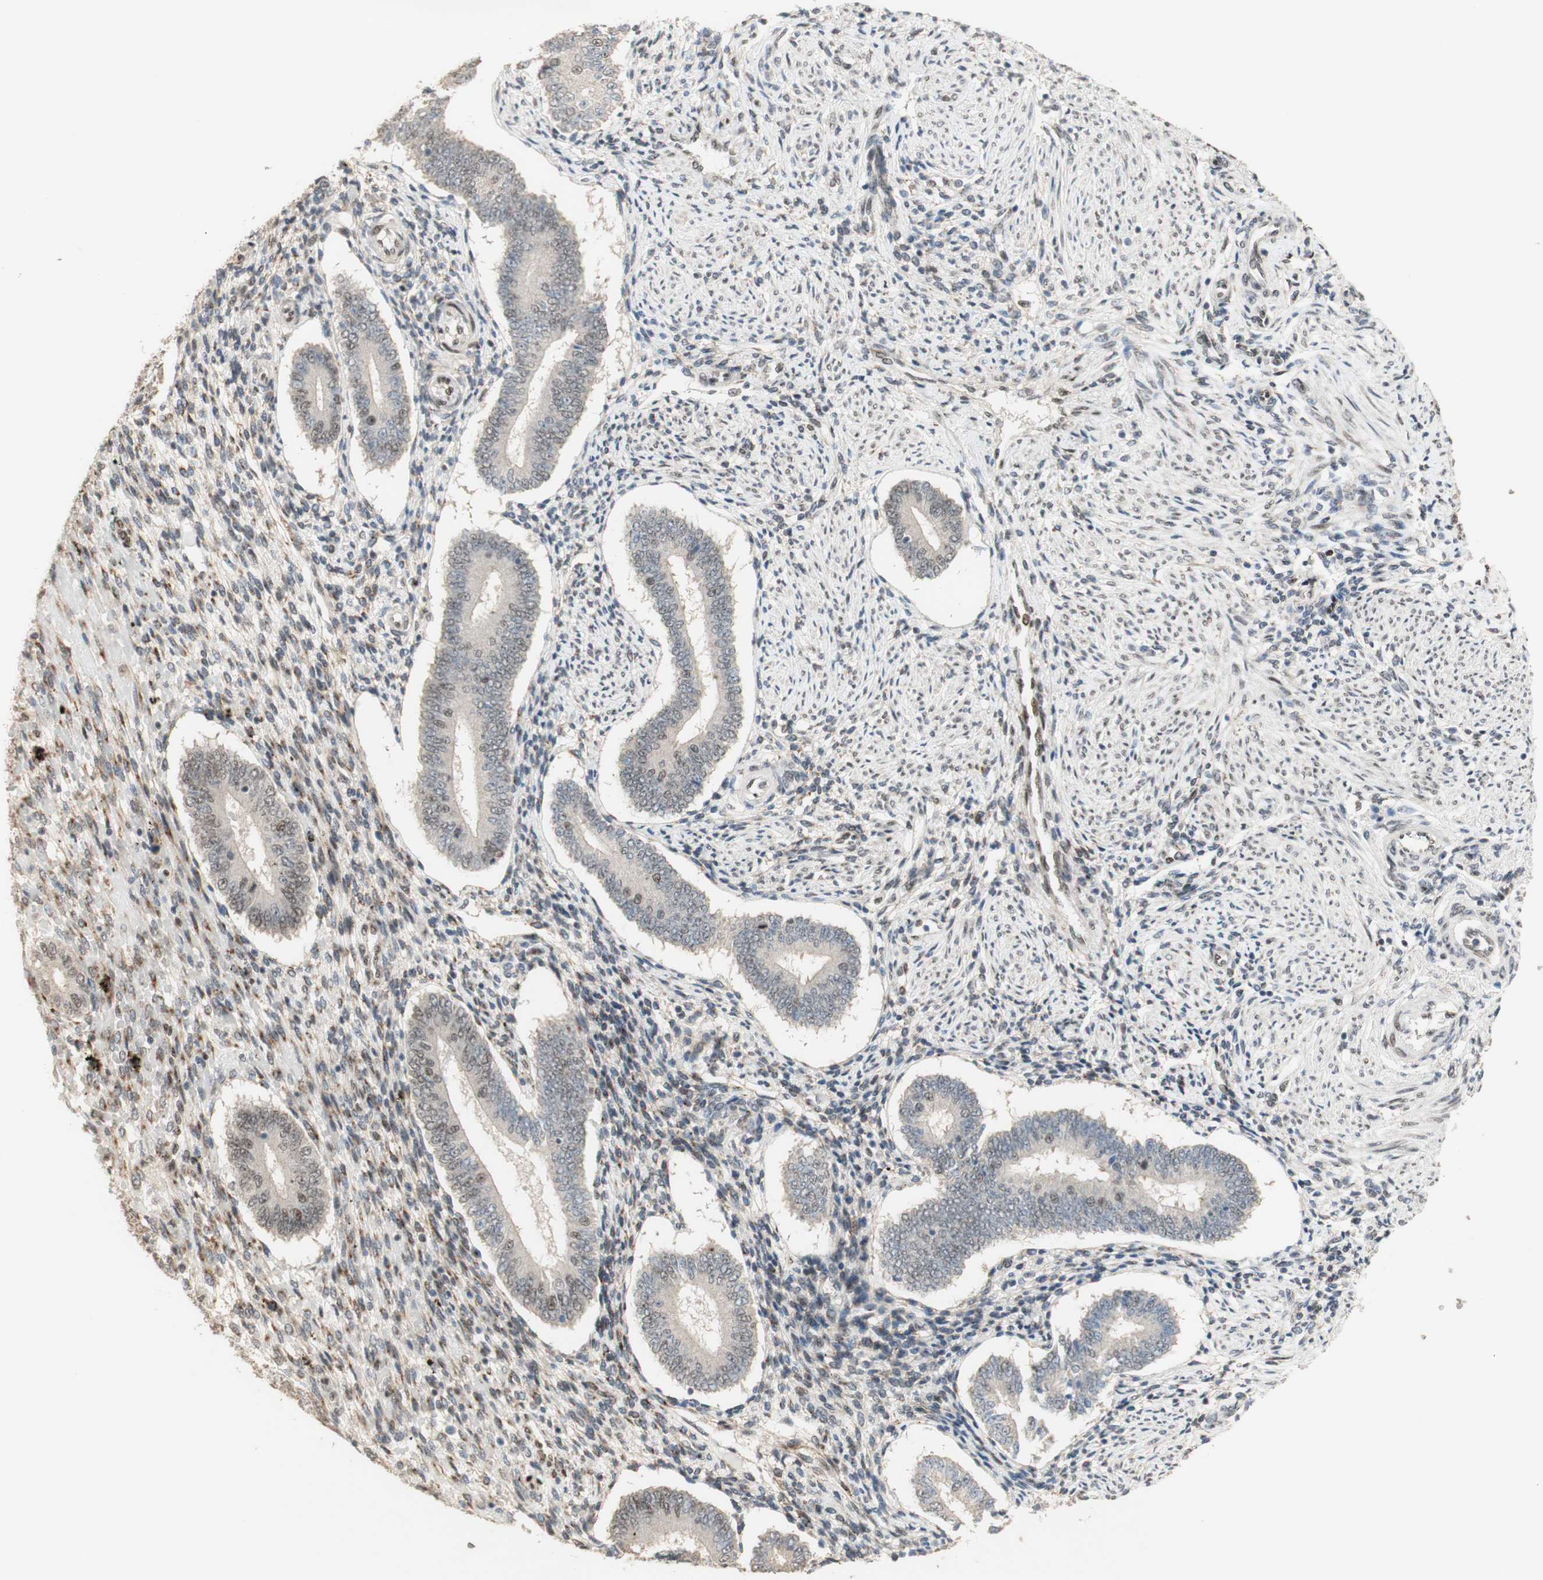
{"staining": {"intensity": "weak", "quantity": ">75%", "location": "cytoplasmic/membranous"}, "tissue": "endometrium", "cell_type": "Cells in endometrial stroma", "image_type": "normal", "snomed": [{"axis": "morphology", "description": "Normal tissue, NOS"}, {"axis": "topography", "description": "Endometrium"}], "caption": "Immunohistochemical staining of normal human endometrium exhibits low levels of weak cytoplasmic/membranous staining in approximately >75% of cells in endometrial stroma.", "gene": "FOXP1", "patient": {"sex": "female", "age": 42}}